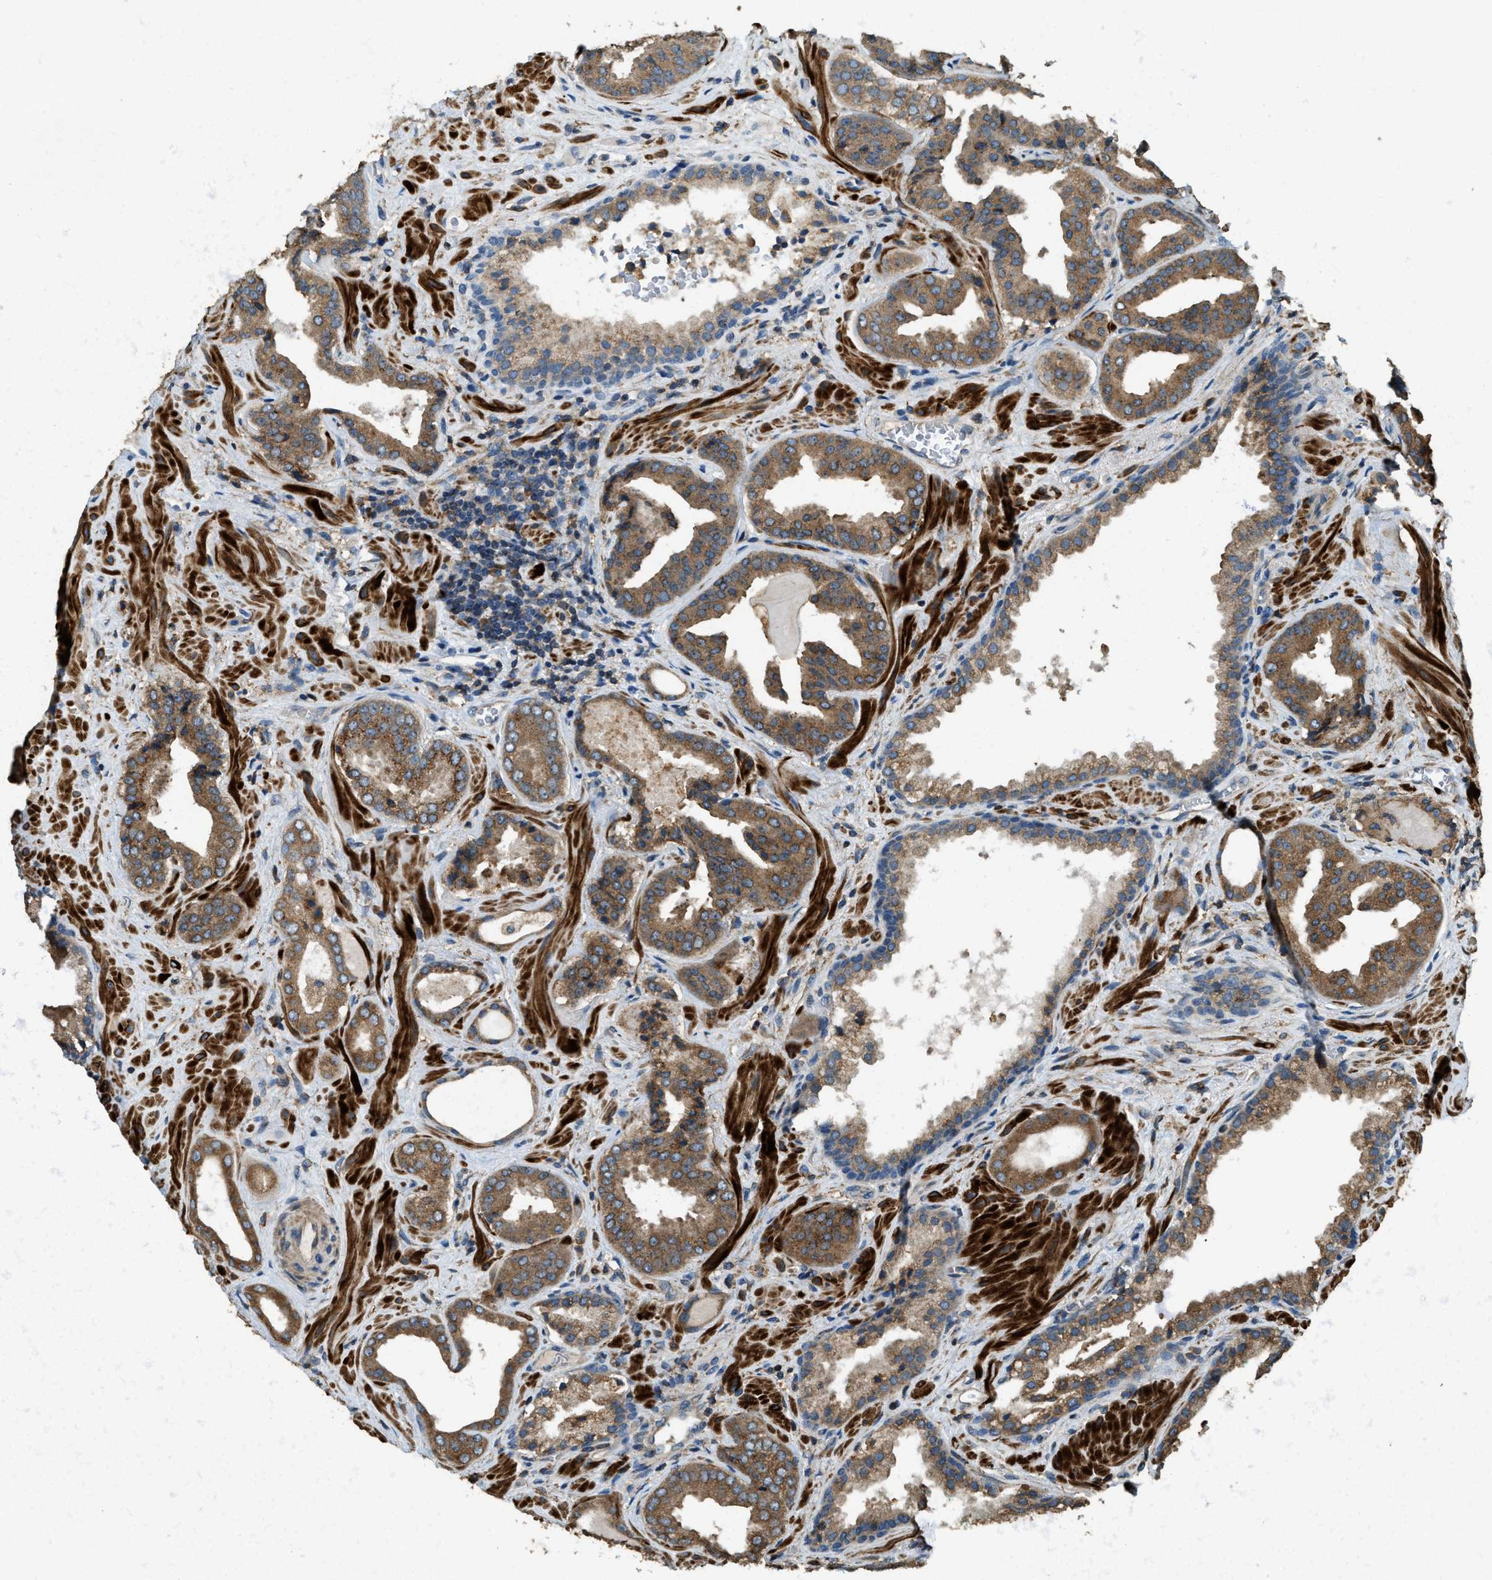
{"staining": {"intensity": "moderate", "quantity": ">75%", "location": "cytoplasmic/membranous"}, "tissue": "prostate cancer", "cell_type": "Tumor cells", "image_type": "cancer", "snomed": [{"axis": "morphology", "description": "Adenocarcinoma, Low grade"}, {"axis": "topography", "description": "Prostate"}], "caption": "IHC histopathology image of neoplastic tissue: human prostate cancer (low-grade adenocarcinoma) stained using immunohistochemistry (IHC) reveals medium levels of moderate protein expression localized specifically in the cytoplasmic/membranous of tumor cells, appearing as a cytoplasmic/membranous brown color.", "gene": "ERGIC1", "patient": {"sex": "male", "age": 71}}